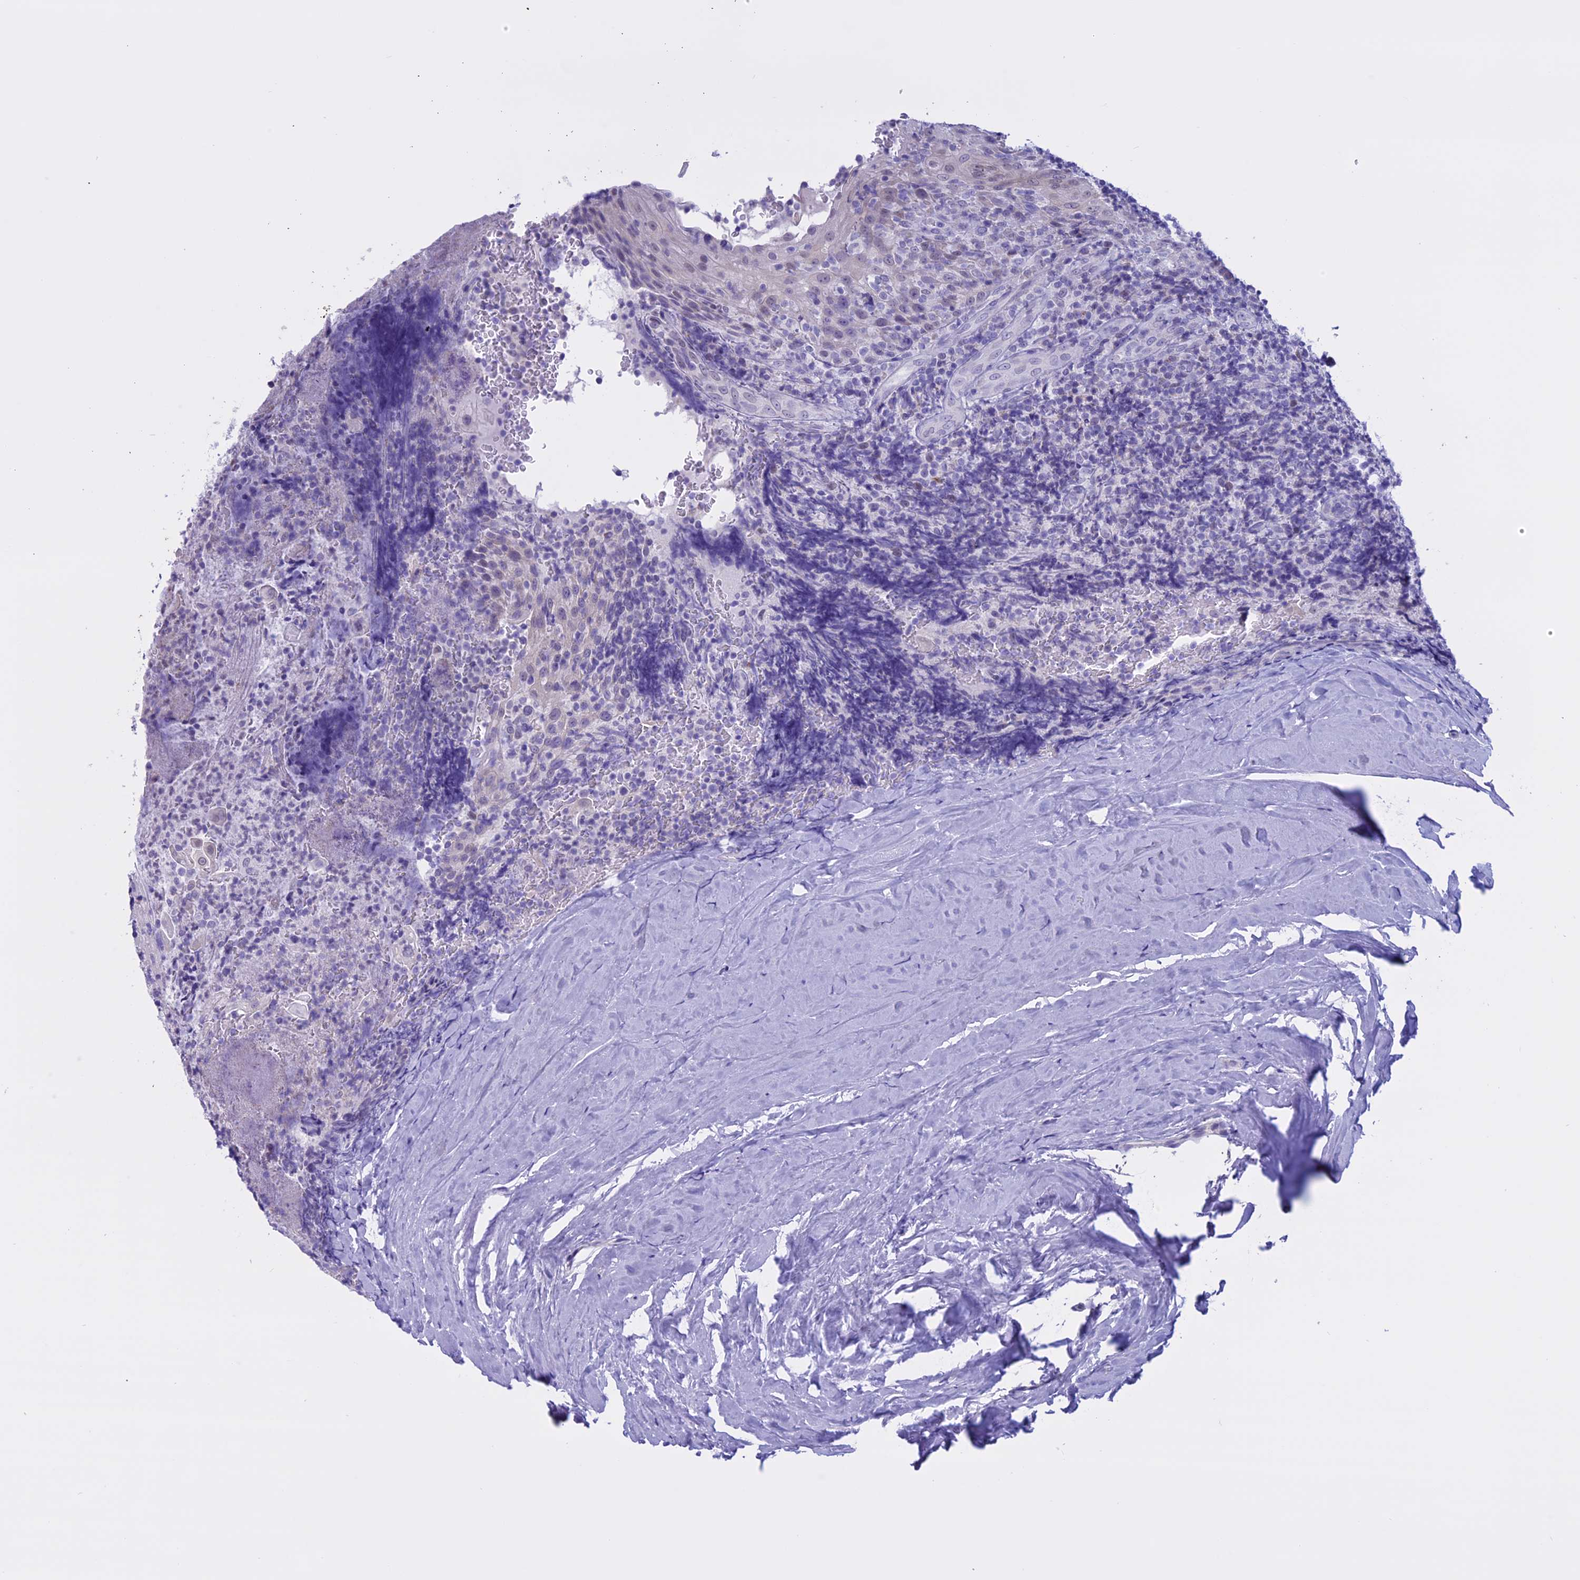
{"staining": {"intensity": "negative", "quantity": "none", "location": "none"}, "tissue": "tonsil", "cell_type": "Germinal center cells", "image_type": "normal", "snomed": [{"axis": "morphology", "description": "Normal tissue, NOS"}, {"axis": "topography", "description": "Tonsil"}], "caption": "Image shows no protein staining in germinal center cells of unremarkable tonsil. The staining was performed using DAB to visualize the protein expression in brown, while the nuclei were stained in blue with hematoxylin (Magnification: 20x).", "gene": "LHFPL2", "patient": {"sex": "male", "age": 37}}